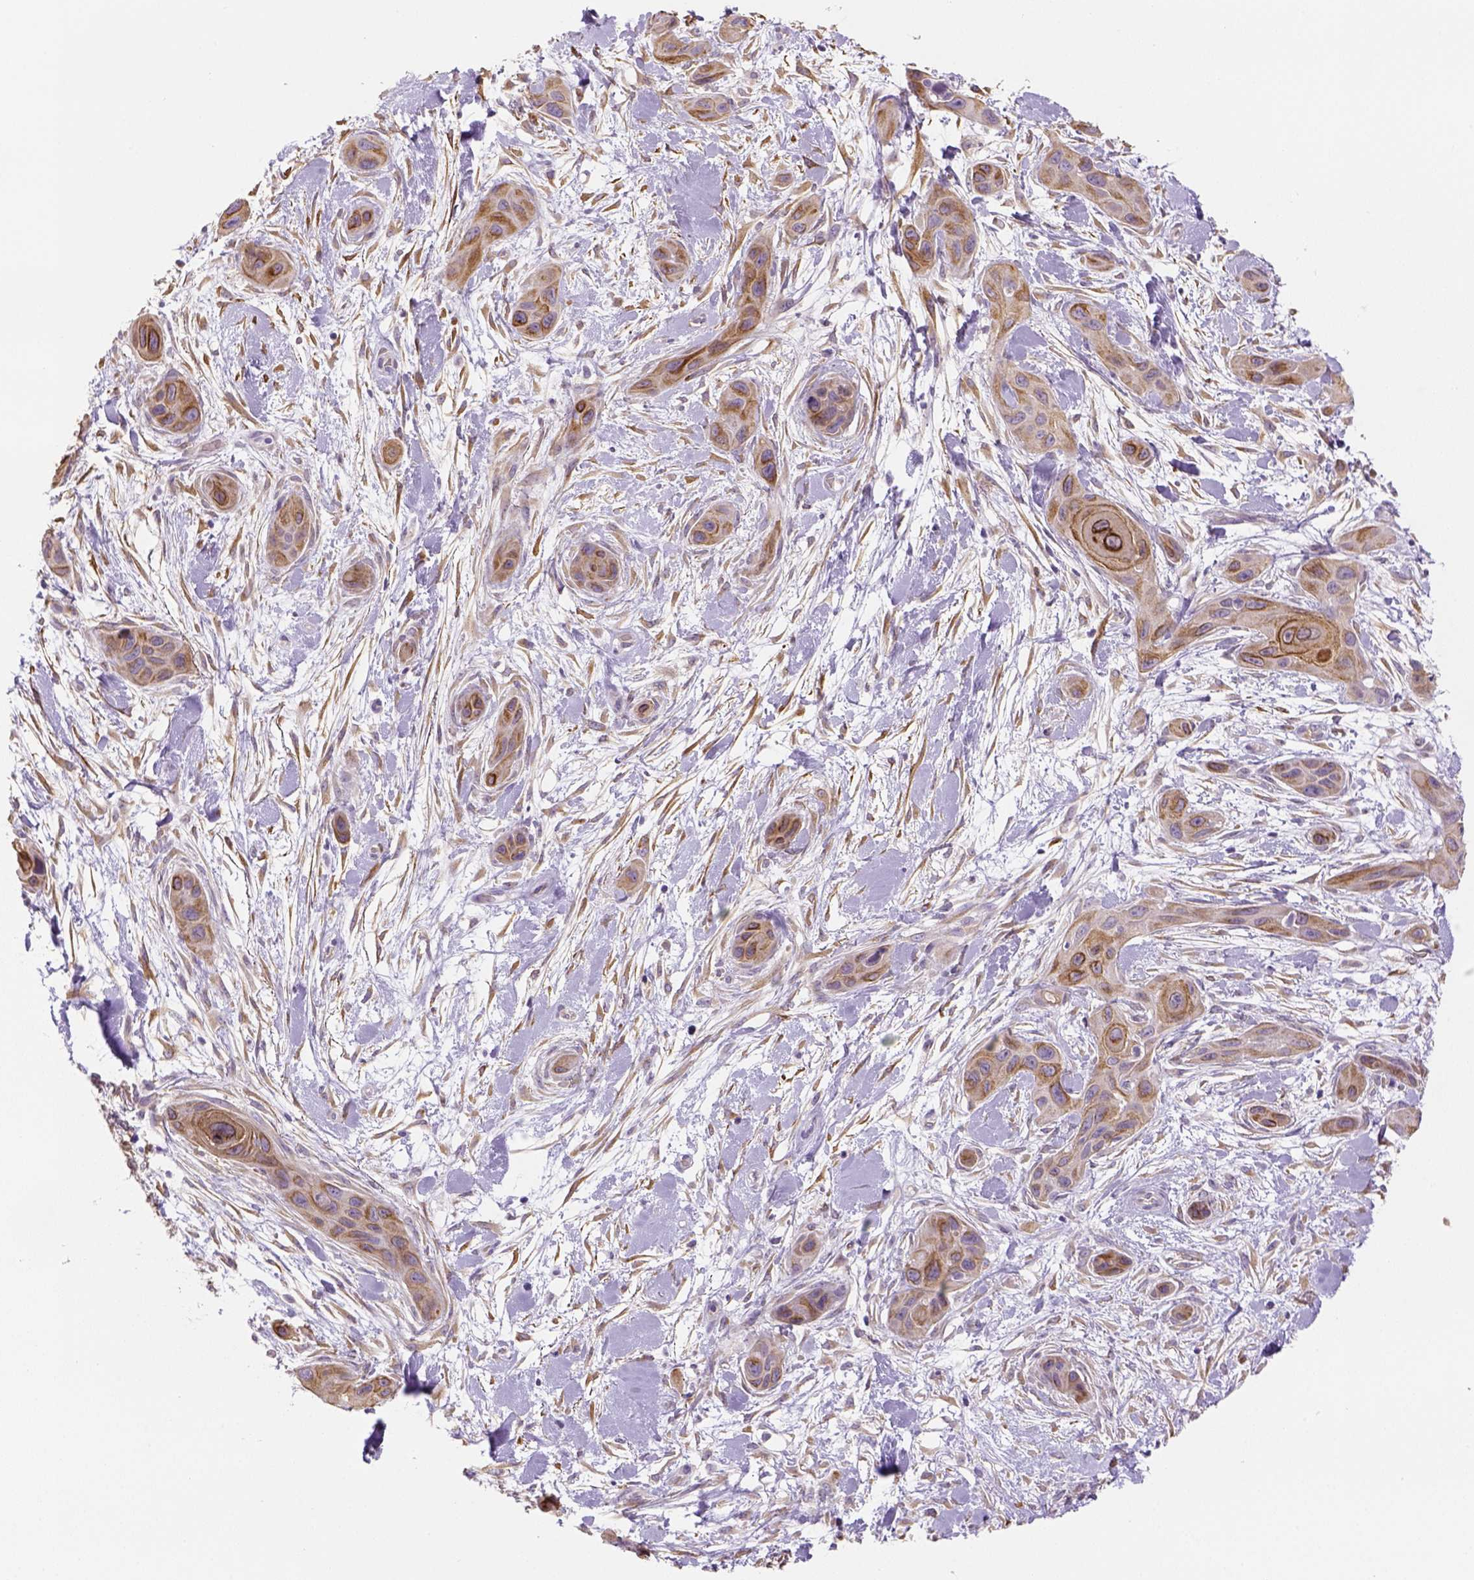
{"staining": {"intensity": "moderate", "quantity": ">75%", "location": "cytoplasmic/membranous"}, "tissue": "skin cancer", "cell_type": "Tumor cells", "image_type": "cancer", "snomed": [{"axis": "morphology", "description": "Squamous cell carcinoma, NOS"}, {"axis": "topography", "description": "Skin"}], "caption": "Protein staining shows moderate cytoplasmic/membranous positivity in approximately >75% of tumor cells in skin cancer. The staining was performed using DAB to visualize the protein expression in brown, while the nuclei were stained in blue with hematoxylin (Magnification: 20x).", "gene": "CACNB1", "patient": {"sex": "male", "age": 79}}